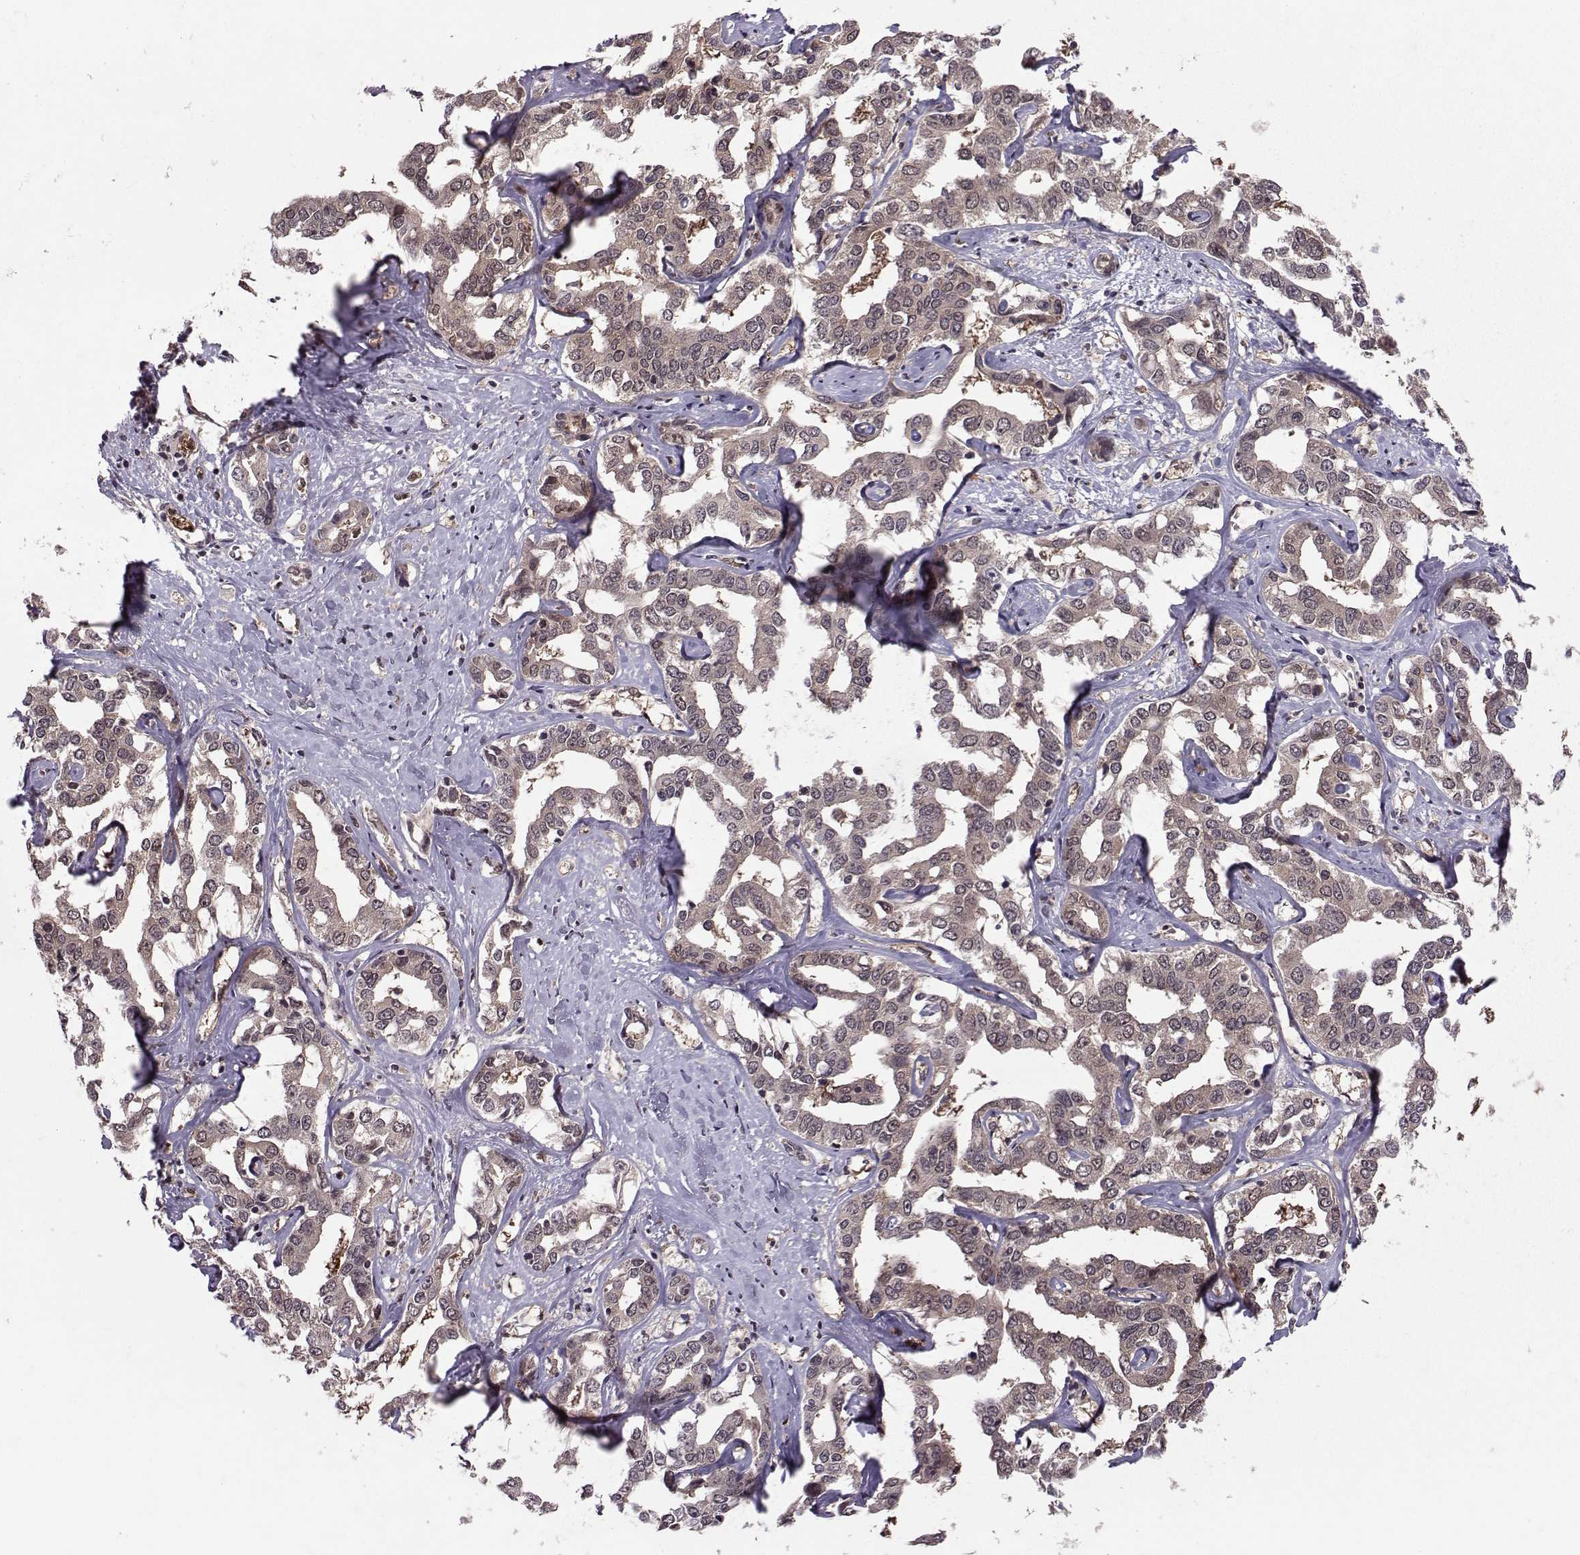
{"staining": {"intensity": "negative", "quantity": "none", "location": "none"}, "tissue": "liver cancer", "cell_type": "Tumor cells", "image_type": "cancer", "snomed": [{"axis": "morphology", "description": "Cholangiocarcinoma"}, {"axis": "topography", "description": "Liver"}], "caption": "A high-resolution photomicrograph shows IHC staining of cholangiocarcinoma (liver), which shows no significant staining in tumor cells.", "gene": "PPP2R2A", "patient": {"sex": "male", "age": 59}}